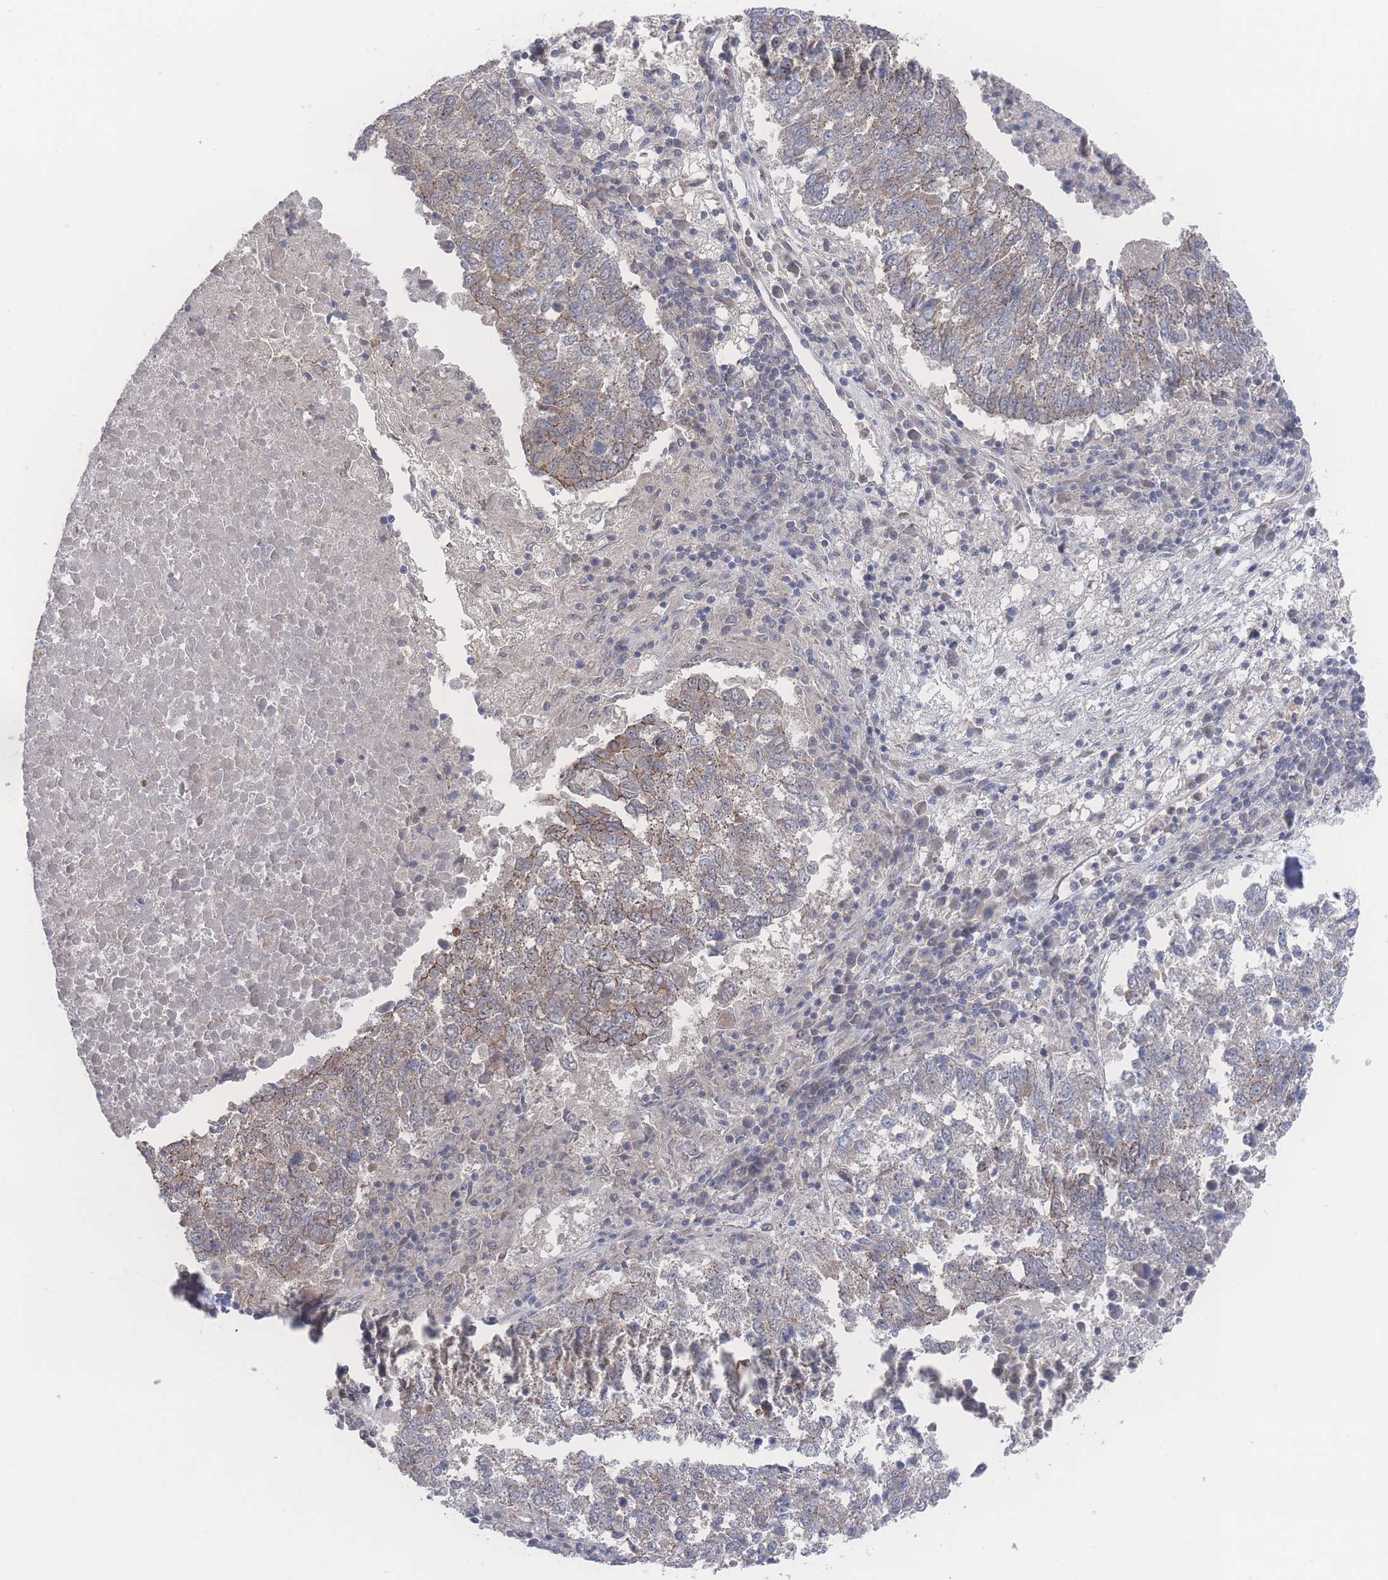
{"staining": {"intensity": "weak", "quantity": "<25%", "location": "cytoplasmic/membranous"}, "tissue": "lung cancer", "cell_type": "Tumor cells", "image_type": "cancer", "snomed": [{"axis": "morphology", "description": "Squamous cell carcinoma, NOS"}, {"axis": "topography", "description": "Lung"}], "caption": "High magnification brightfield microscopy of lung squamous cell carcinoma stained with DAB (brown) and counterstained with hematoxylin (blue): tumor cells show no significant positivity.", "gene": "NBEAL1", "patient": {"sex": "male", "age": 73}}